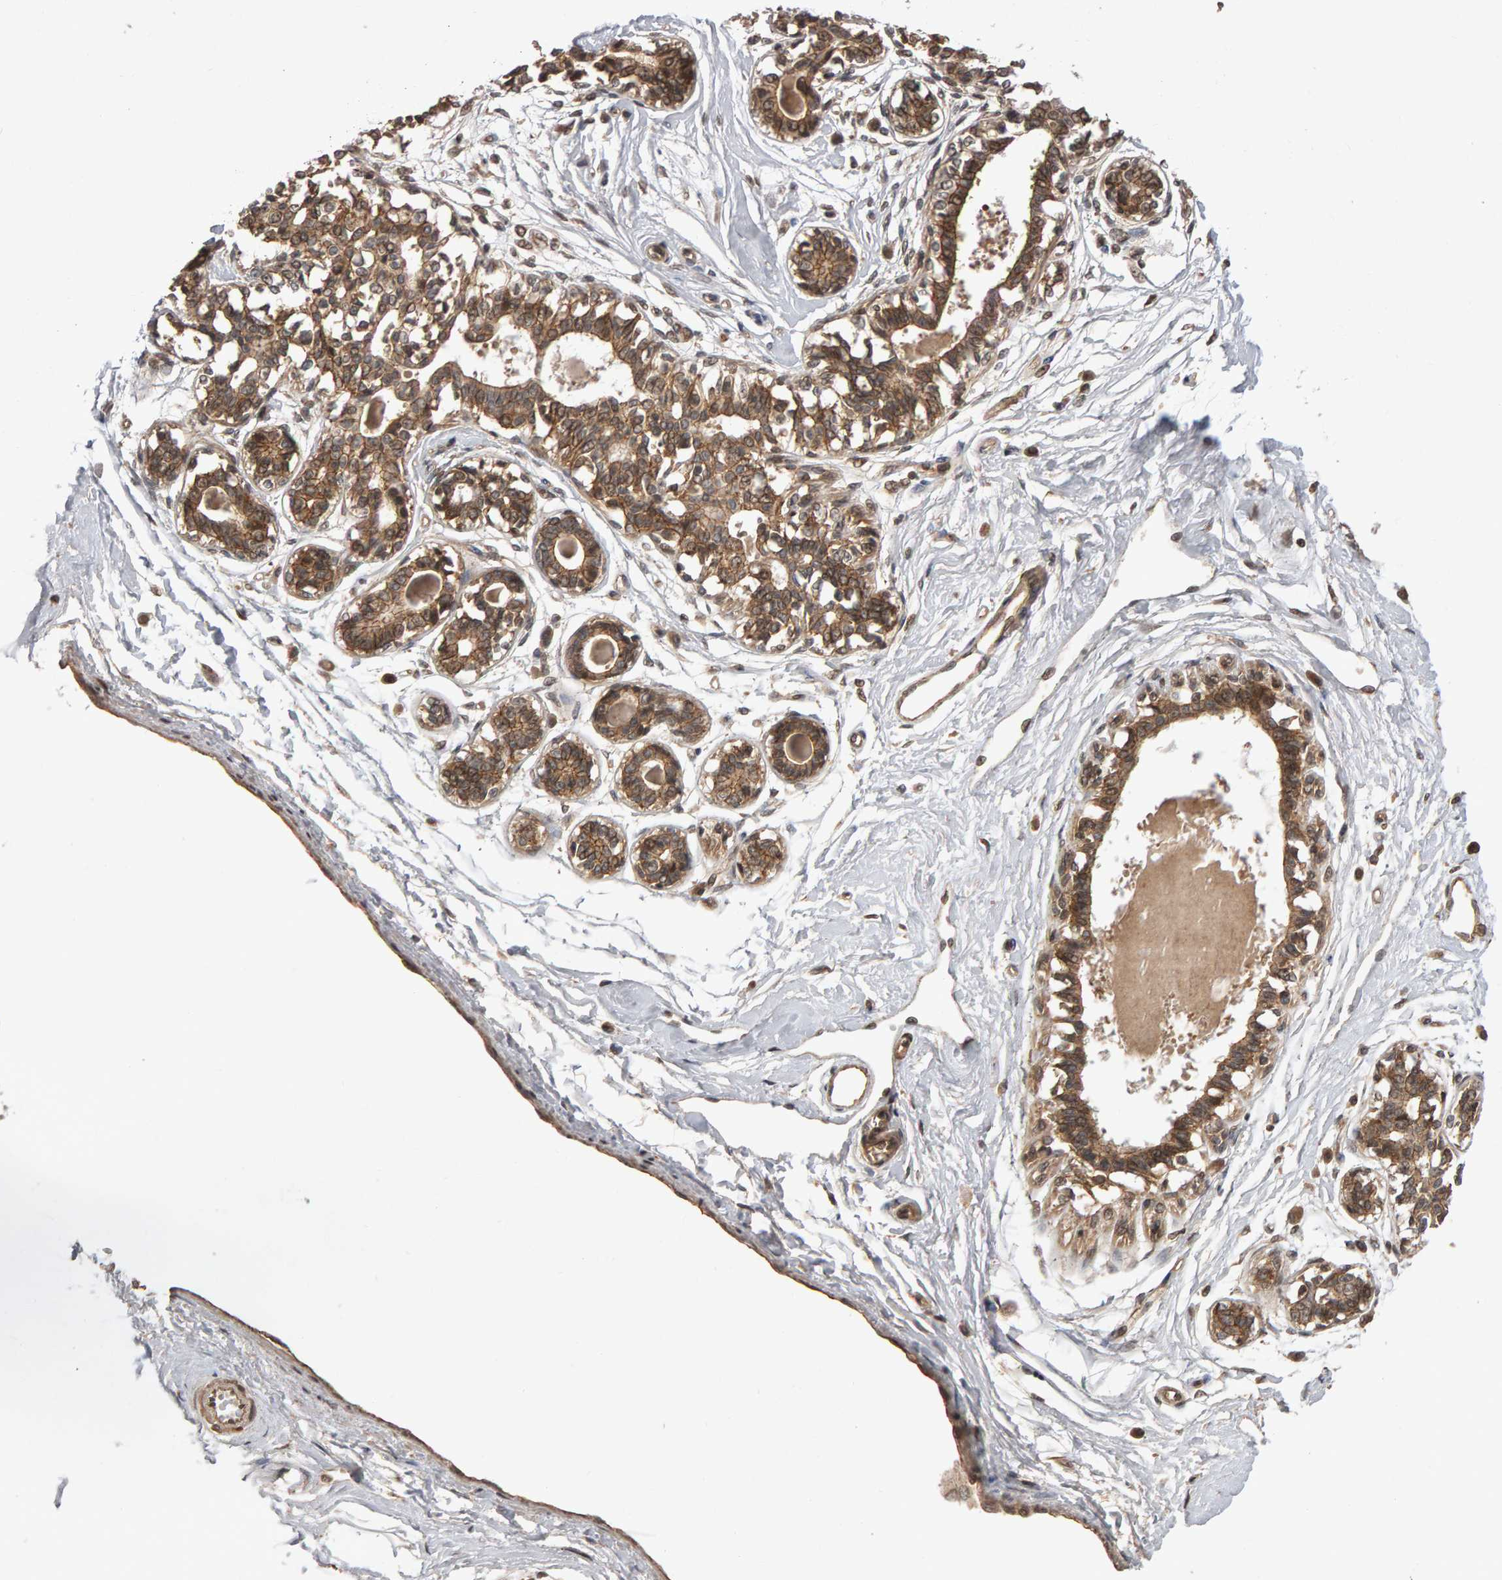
{"staining": {"intensity": "weak", "quantity": "25%-75%", "location": "cytoplasmic/membranous"}, "tissue": "breast", "cell_type": "Adipocytes", "image_type": "normal", "snomed": [{"axis": "morphology", "description": "Normal tissue, NOS"}, {"axis": "topography", "description": "Breast"}], "caption": "Adipocytes demonstrate low levels of weak cytoplasmic/membranous expression in about 25%-75% of cells in unremarkable breast.", "gene": "SCRIB", "patient": {"sex": "female", "age": 45}}